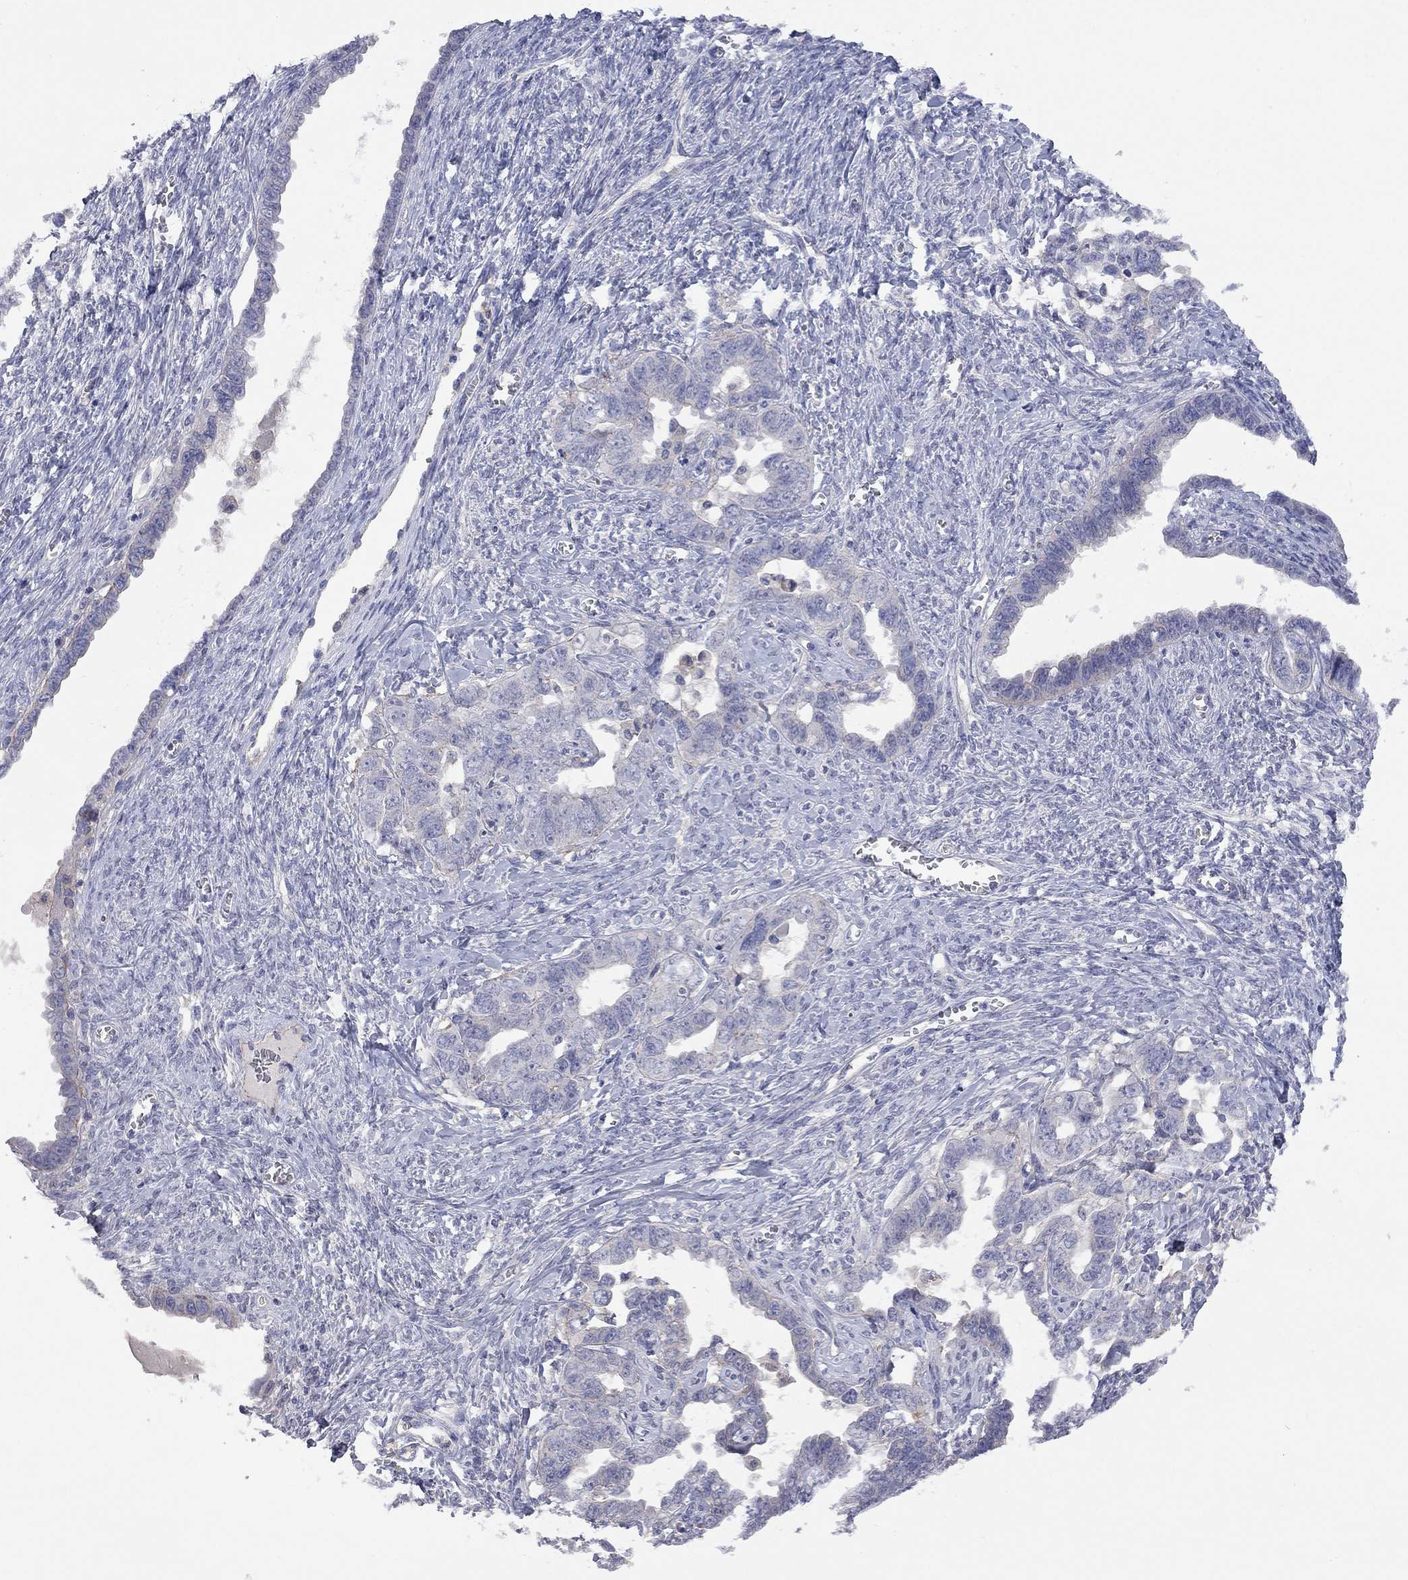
{"staining": {"intensity": "negative", "quantity": "none", "location": "none"}, "tissue": "ovarian cancer", "cell_type": "Tumor cells", "image_type": "cancer", "snomed": [{"axis": "morphology", "description": "Cystadenocarcinoma, serous, NOS"}, {"axis": "topography", "description": "Ovary"}], "caption": "Immunohistochemical staining of human serous cystadenocarcinoma (ovarian) reveals no significant expression in tumor cells.", "gene": "KCNB1", "patient": {"sex": "female", "age": 69}}